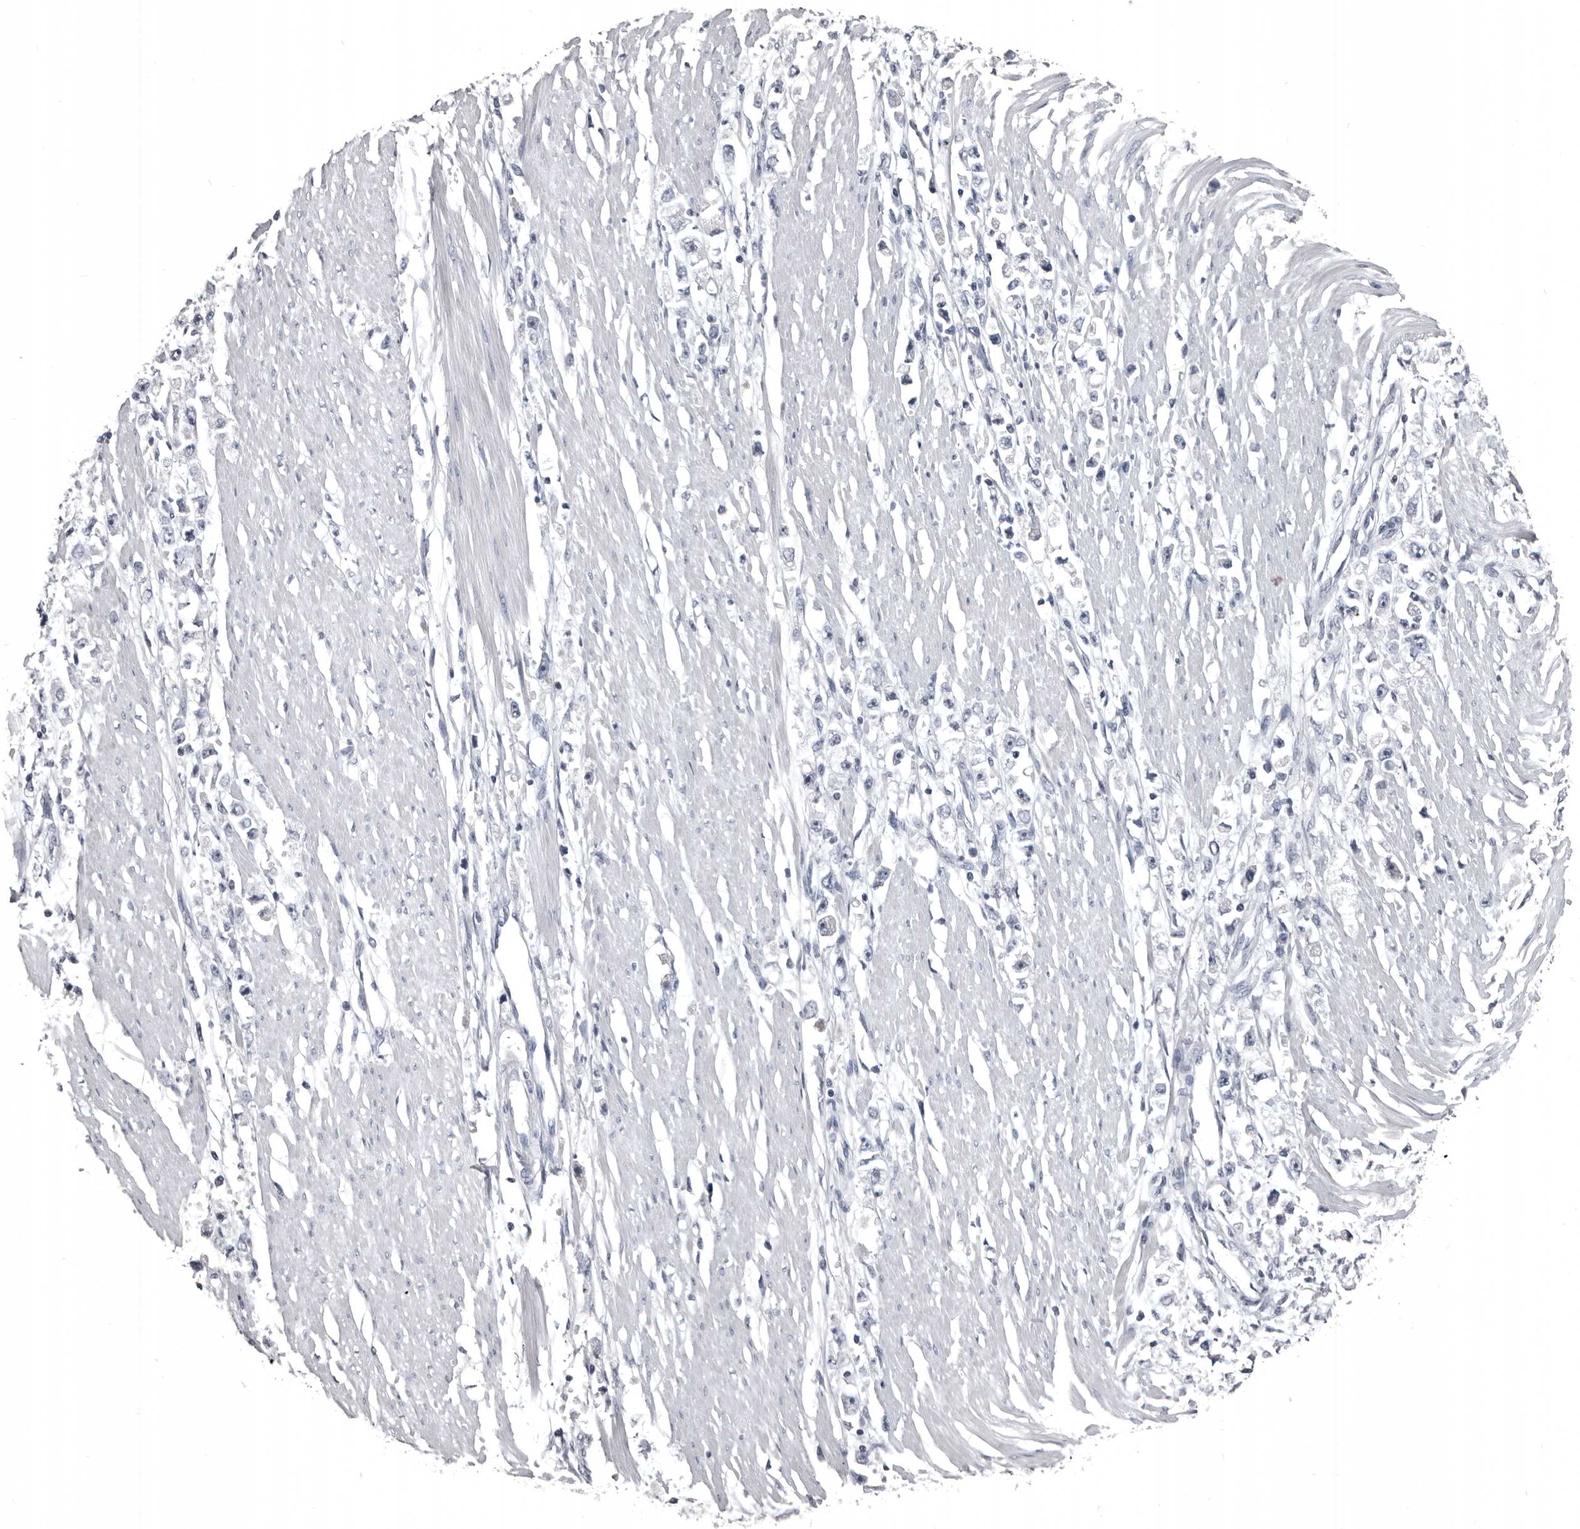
{"staining": {"intensity": "weak", "quantity": "<25%", "location": "cytoplasmic/membranous"}, "tissue": "stomach cancer", "cell_type": "Tumor cells", "image_type": "cancer", "snomed": [{"axis": "morphology", "description": "Adenocarcinoma, NOS"}, {"axis": "topography", "description": "Stomach"}], "caption": "Human stomach cancer (adenocarcinoma) stained for a protein using immunohistochemistry (IHC) shows no staining in tumor cells.", "gene": "GREB1", "patient": {"sex": "female", "age": 59}}